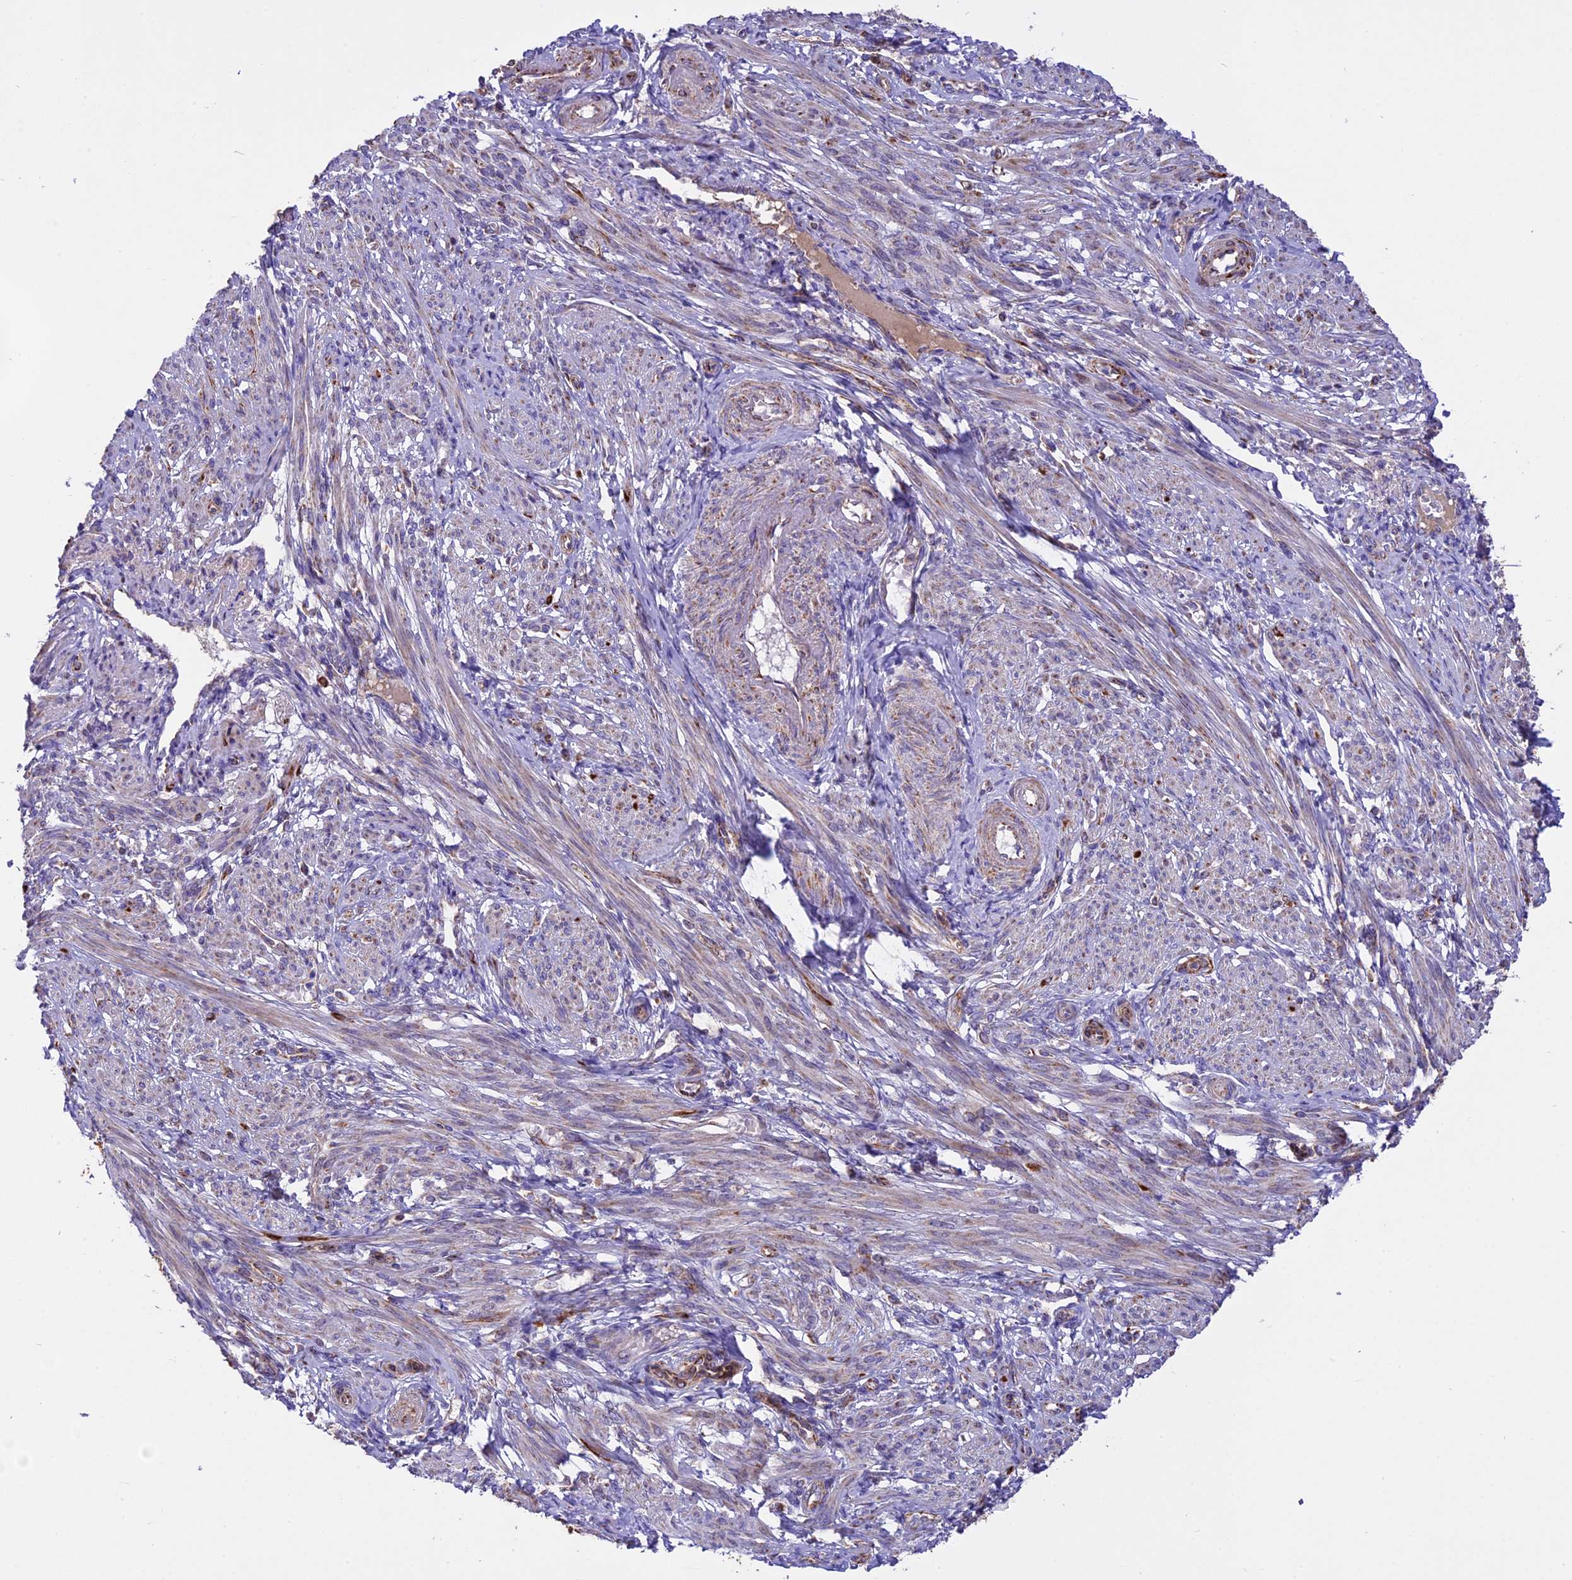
{"staining": {"intensity": "weak", "quantity": "25%-75%", "location": "cytoplasmic/membranous"}, "tissue": "smooth muscle", "cell_type": "Smooth muscle cells", "image_type": "normal", "snomed": [{"axis": "morphology", "description": "Normal tissue, NOS"}, {"axis": "topography", "description": "Smooth muscle"}], "caption": "DAB immunohistochemical staining of unremarkable smooth muscle exhibits weak cytoplasmic/membranous protein staining in approximately 25%-75% of smooth muscle cells. Nuclei are stained in blue.", "gene": "COX17", "patient": {"sex": "female", "age": 39}}